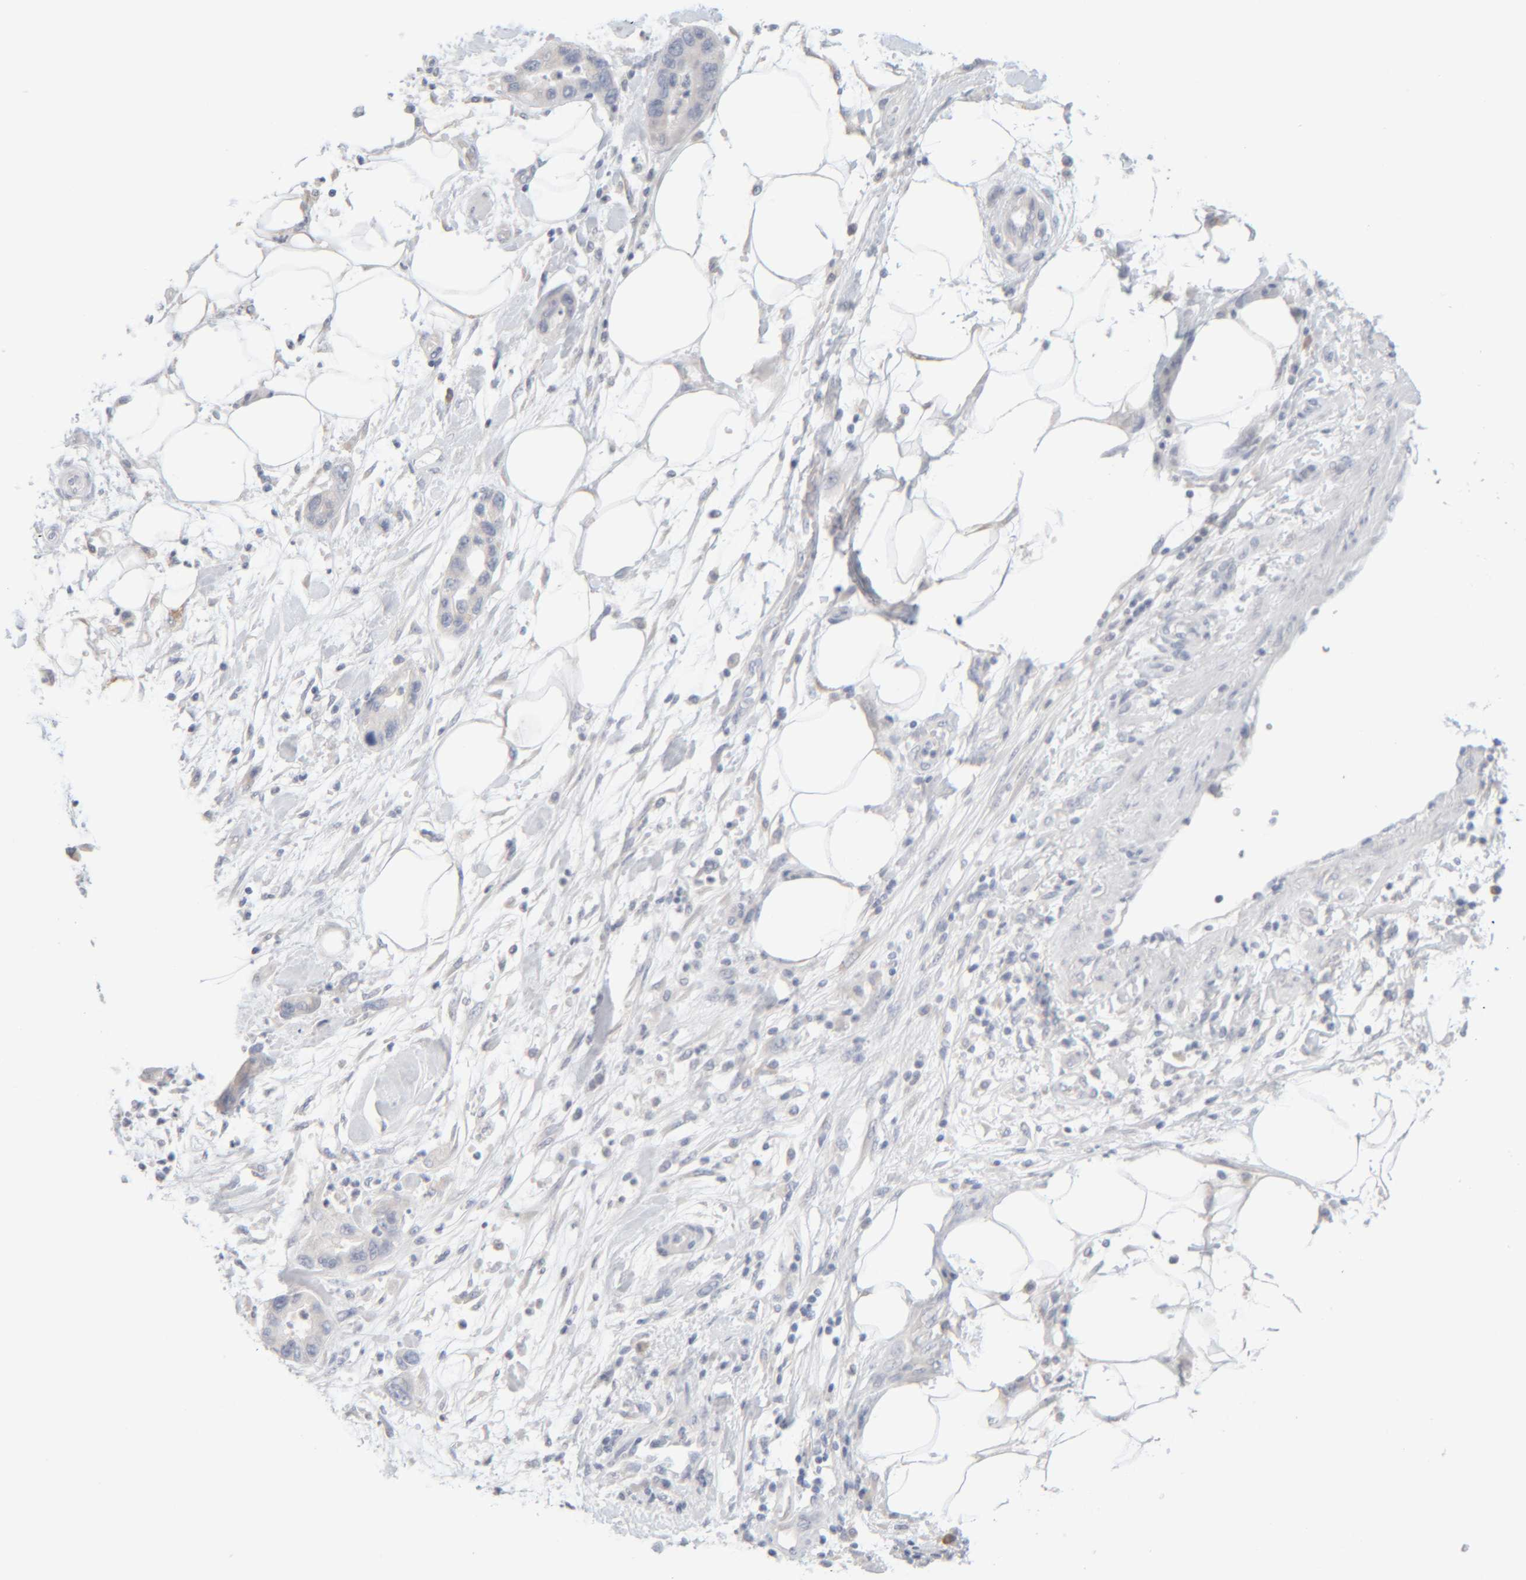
{"staining": {"intensity": "negative", "quantity": "none", "location": "none"}, "tissue": "pancreatic cancer", "cell_type": "Tumor cells", "image_type": "cancer", "snomed": [{"axis": "morphology", "description": "Normal tissue, NOS"}, {"axis": "morphology", "description": "Adenocarcinoma, NOS"}, {"axis": "topography", "description": "Pancreas"}], "caption": "IHC micrograph of pancreatic adenocarcinoma stained for a protein (brown), which demonstrates no staining in tumor cells. (Stains: DAB (3,3'-diaminobenzidine) IHC with hematoxylin counter stain, Microscopy: brightfield microscopy at high magnification).", "gene": "RIDA", "patient": {"sex": "female", "age": 71}}